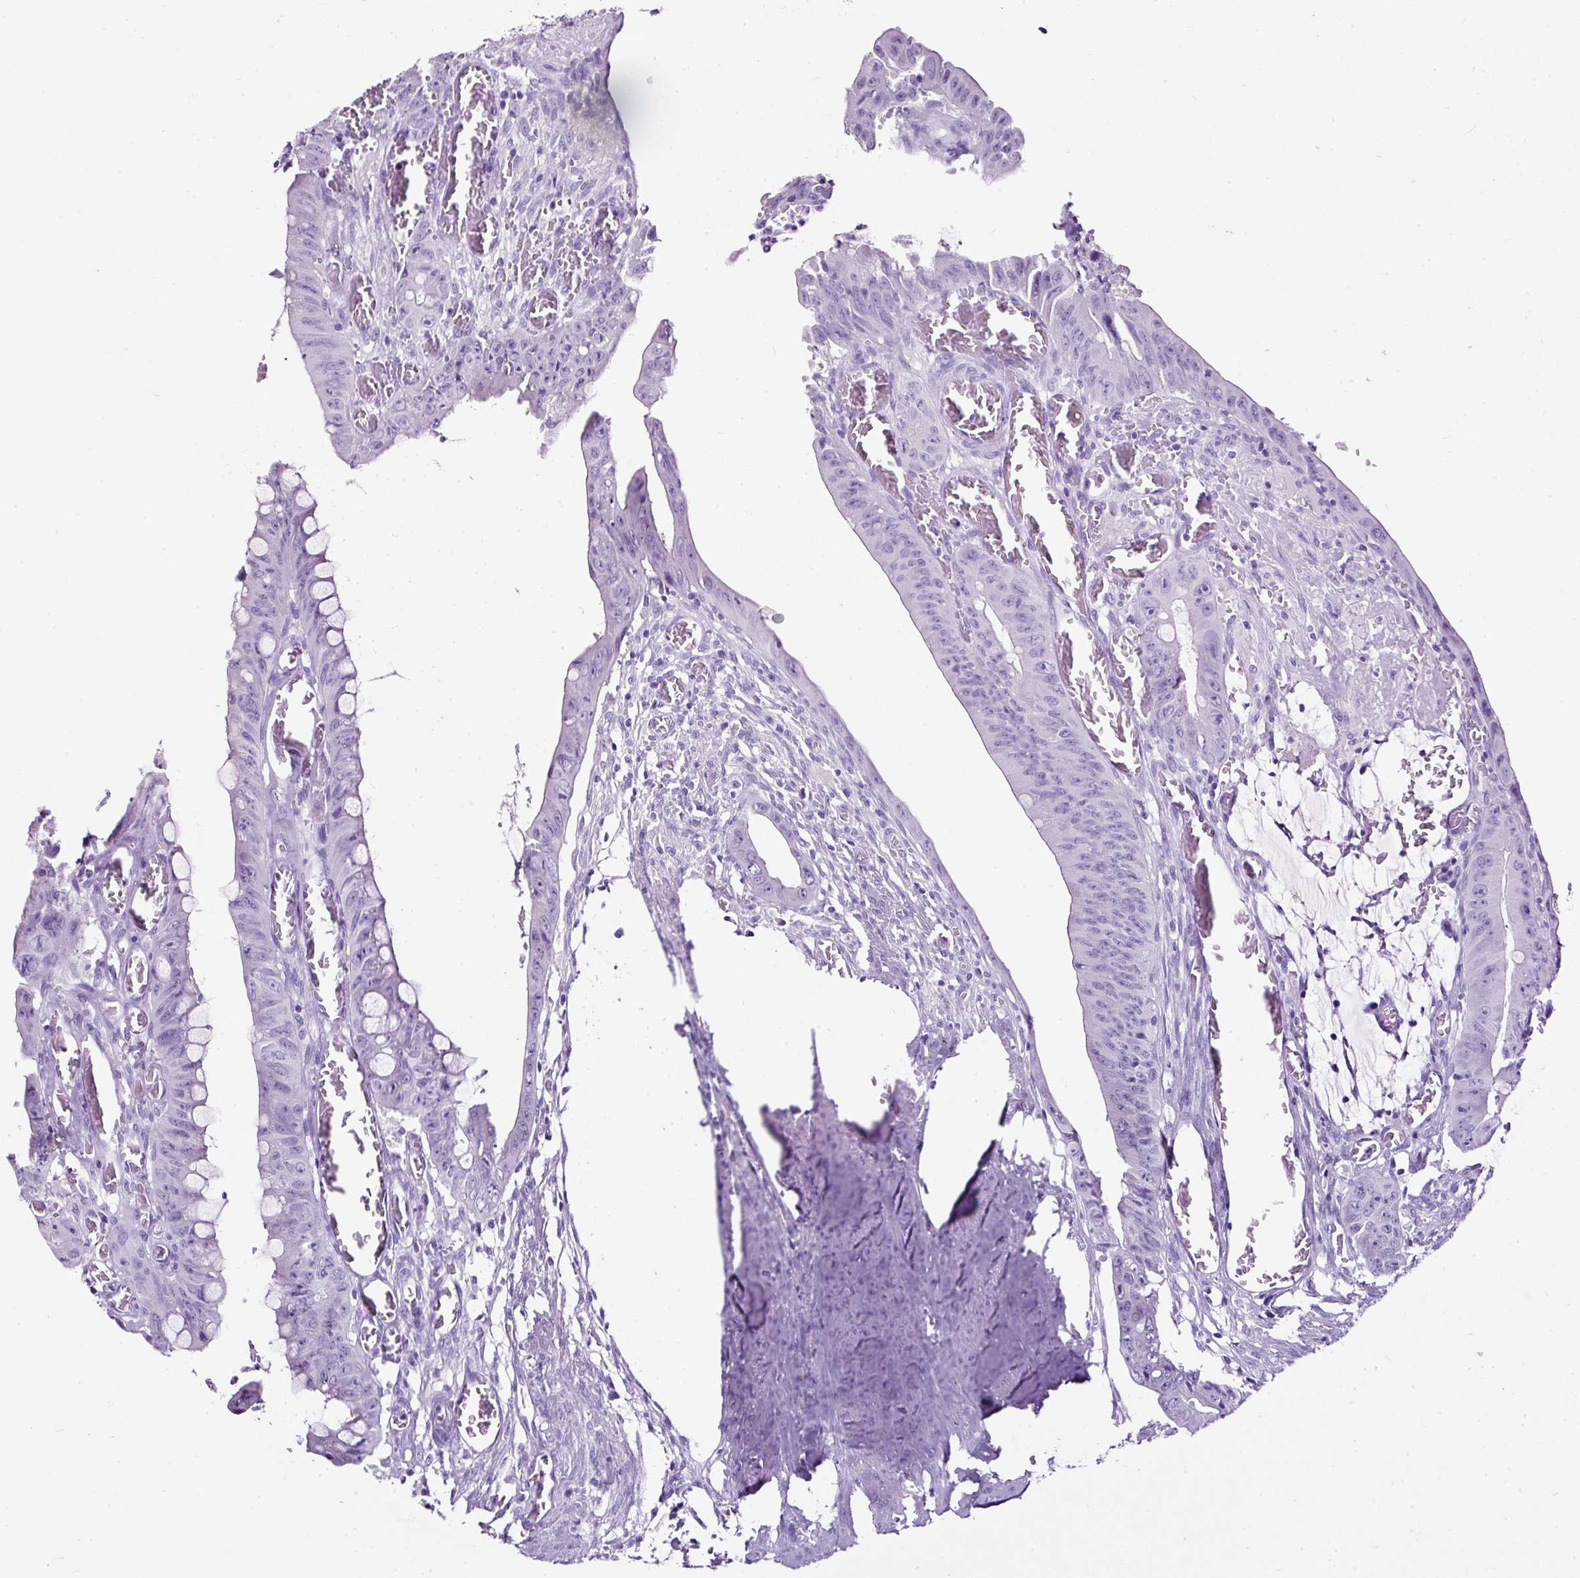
{"staining": {"intensity": "negative", "quantity": "none", "location": "none"}, "tissue": "colorectal cancer", "cell_type": "Tumor cells", "image_type": "cancer", "snomed": [{"axis": "morphology", "description": "Adenocarcinoma, NOS"}, {"axis": "topography", "description": "Rectum"}], "caption": "A micrograph of colorectal adenocarcinoma stained for a protein shows no brown staining in tumor cells.", "gene": "NTS", "patient": {"sex": "male", "age": 78}}